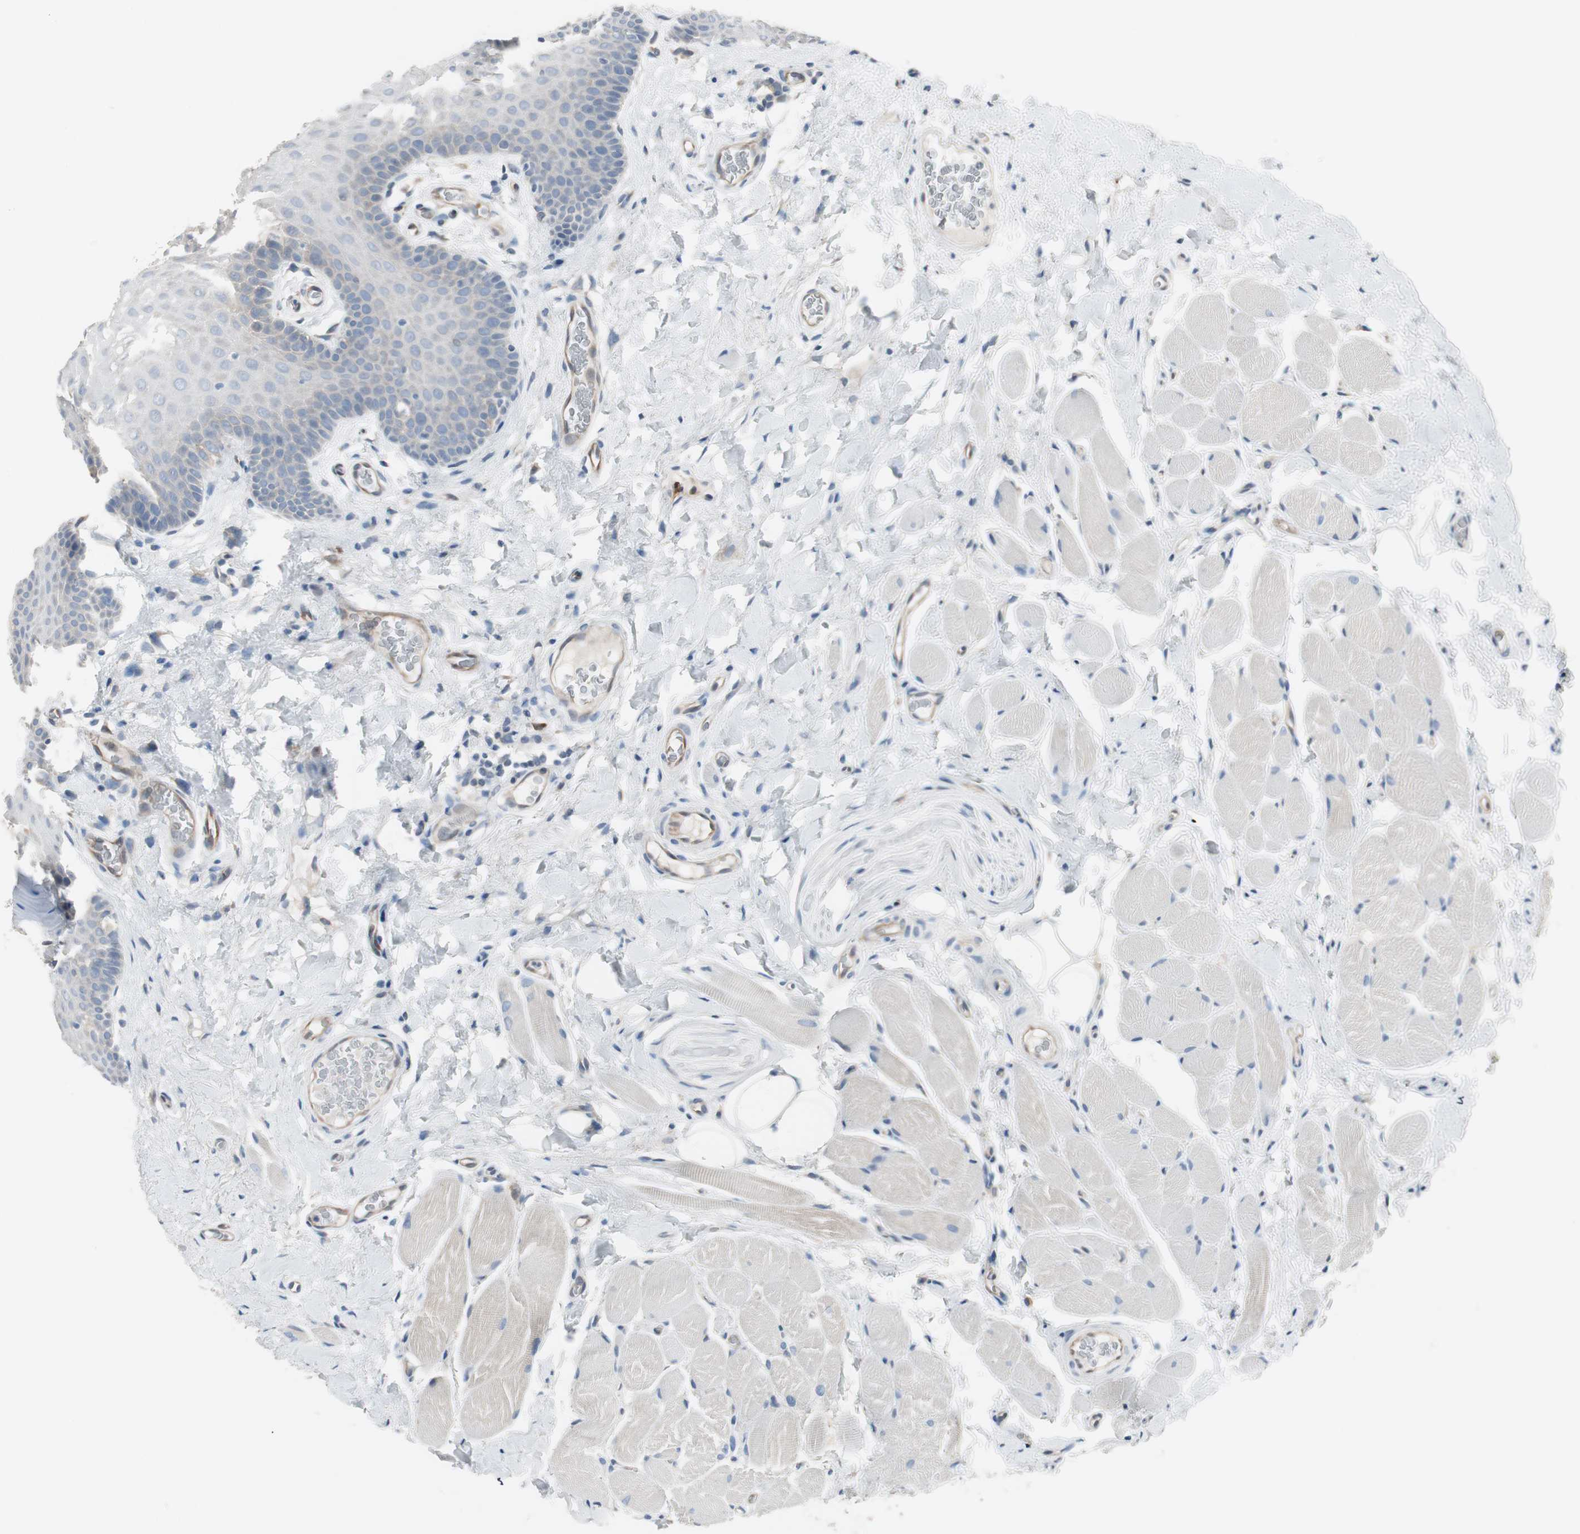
{"staining": {"intensity": "weak", "quantity": "25%-75%", "location": "cytoplasmic/membranous"}, "tissue": "oral mucosa", "cell_type": "Squamous epithelial cells", "image_type": "normal", "snomed": [{"axis": "morphology", "description": "Normal tissue, NOS"}, {"axis": "topography", "description": "Oral tissue"}], "caption": "Immunohistochemical staining of normal human oral mucosa reveals low levels of weak cytoplasmic/membranous expression in approximately 25%-75% of squamous epithelial cells.", "gene": "SWAP70", "patient": {"sex": "male", "age": 54}}